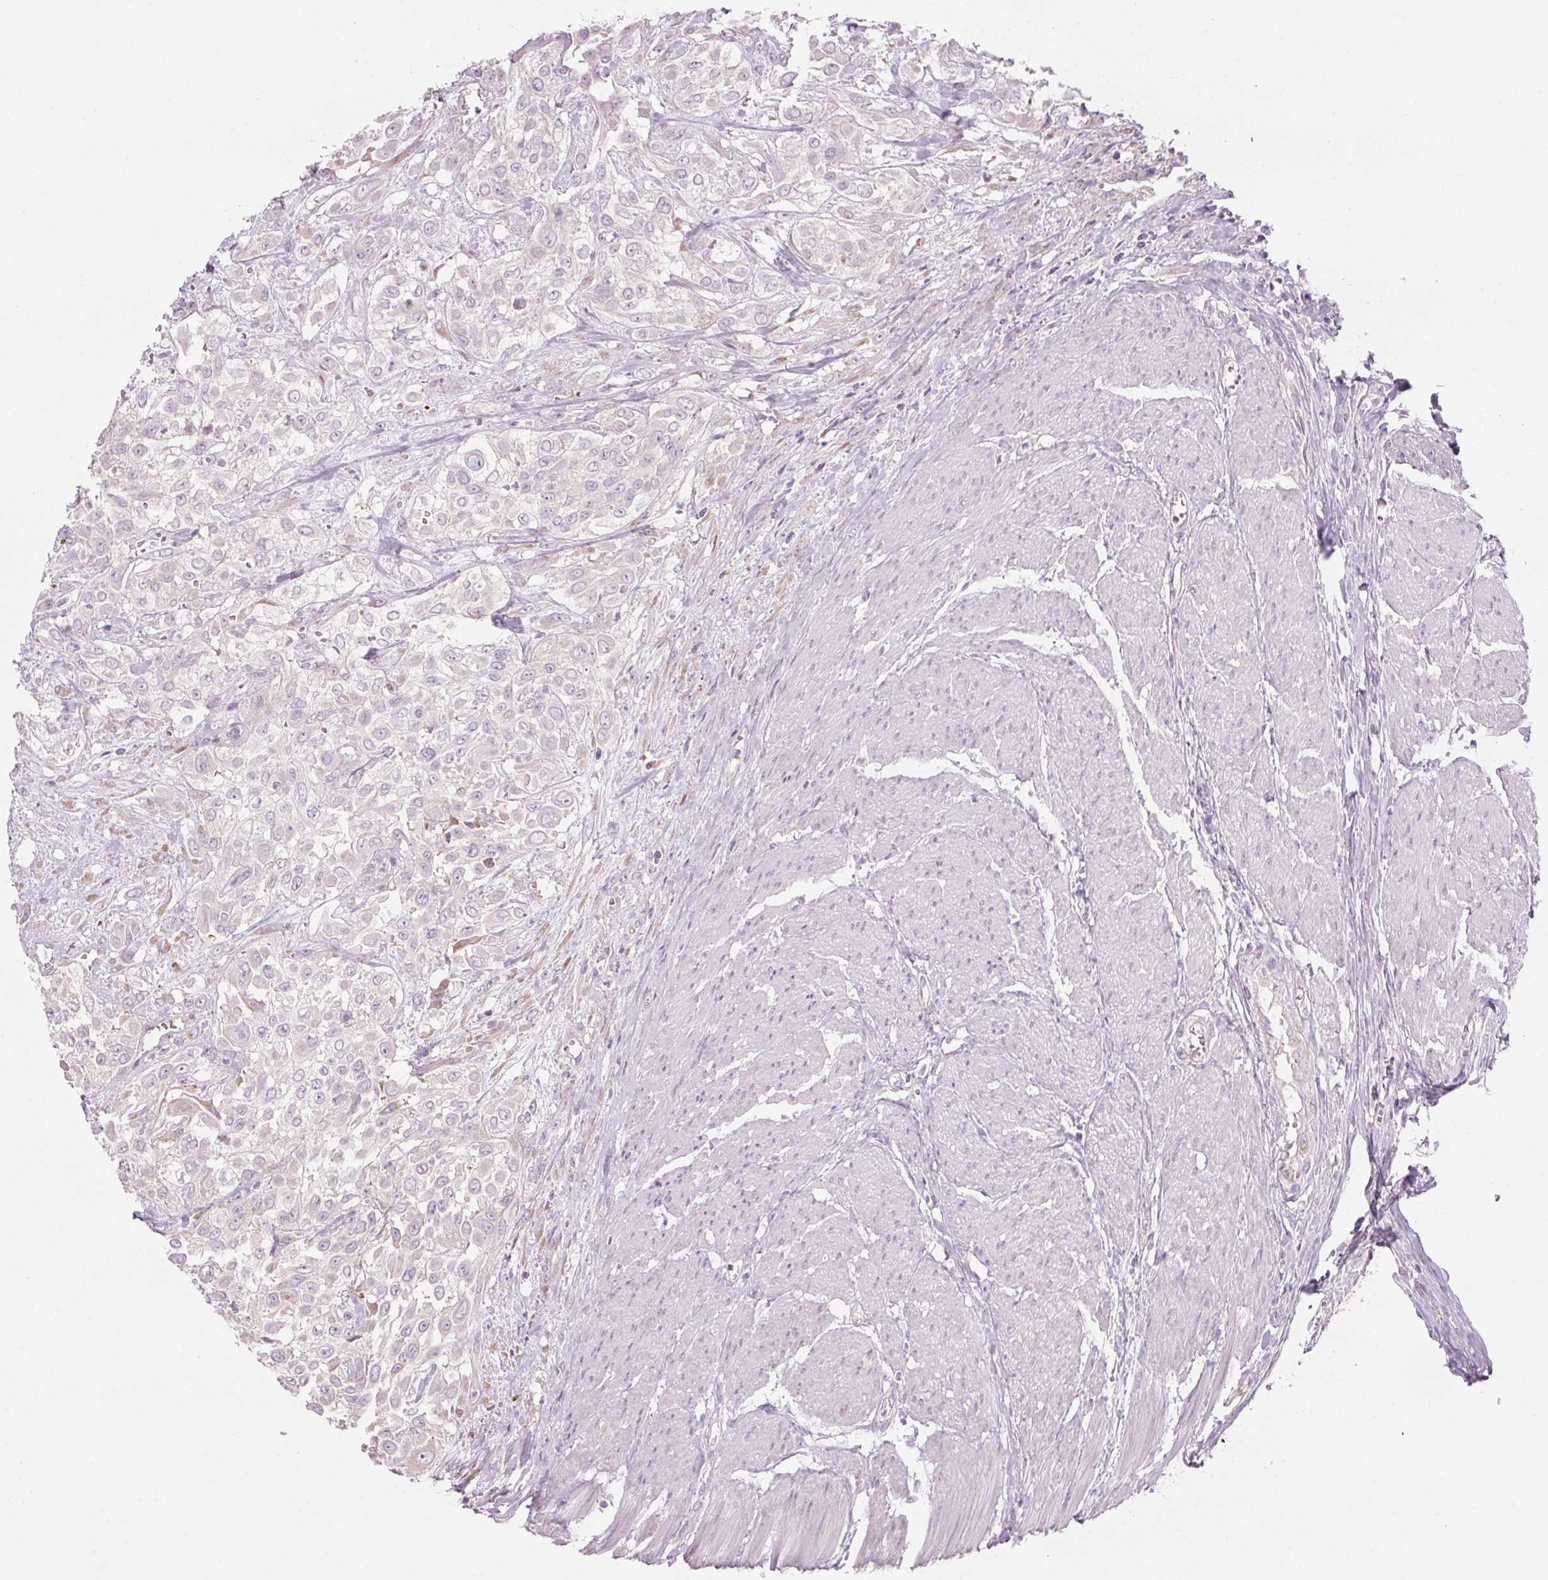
{"staining": {"intensity": "negative", "quantity": "none", "location": "none"}, "tissue": "urothelial cancer", "cell_type": "Tumor cells", "image_type": "cancer", "snomed": [{"axis": "morphology", "description": "Urothelial carcinoma, High grade"}, {"axis": "topography", "description": "Urinary bladder"}], "caption": "Image shows no significant protein positivity in tumor cells of urothelial cancer.", "gene": "GNMT", "patient": {"sex": "male", "age": 57}}